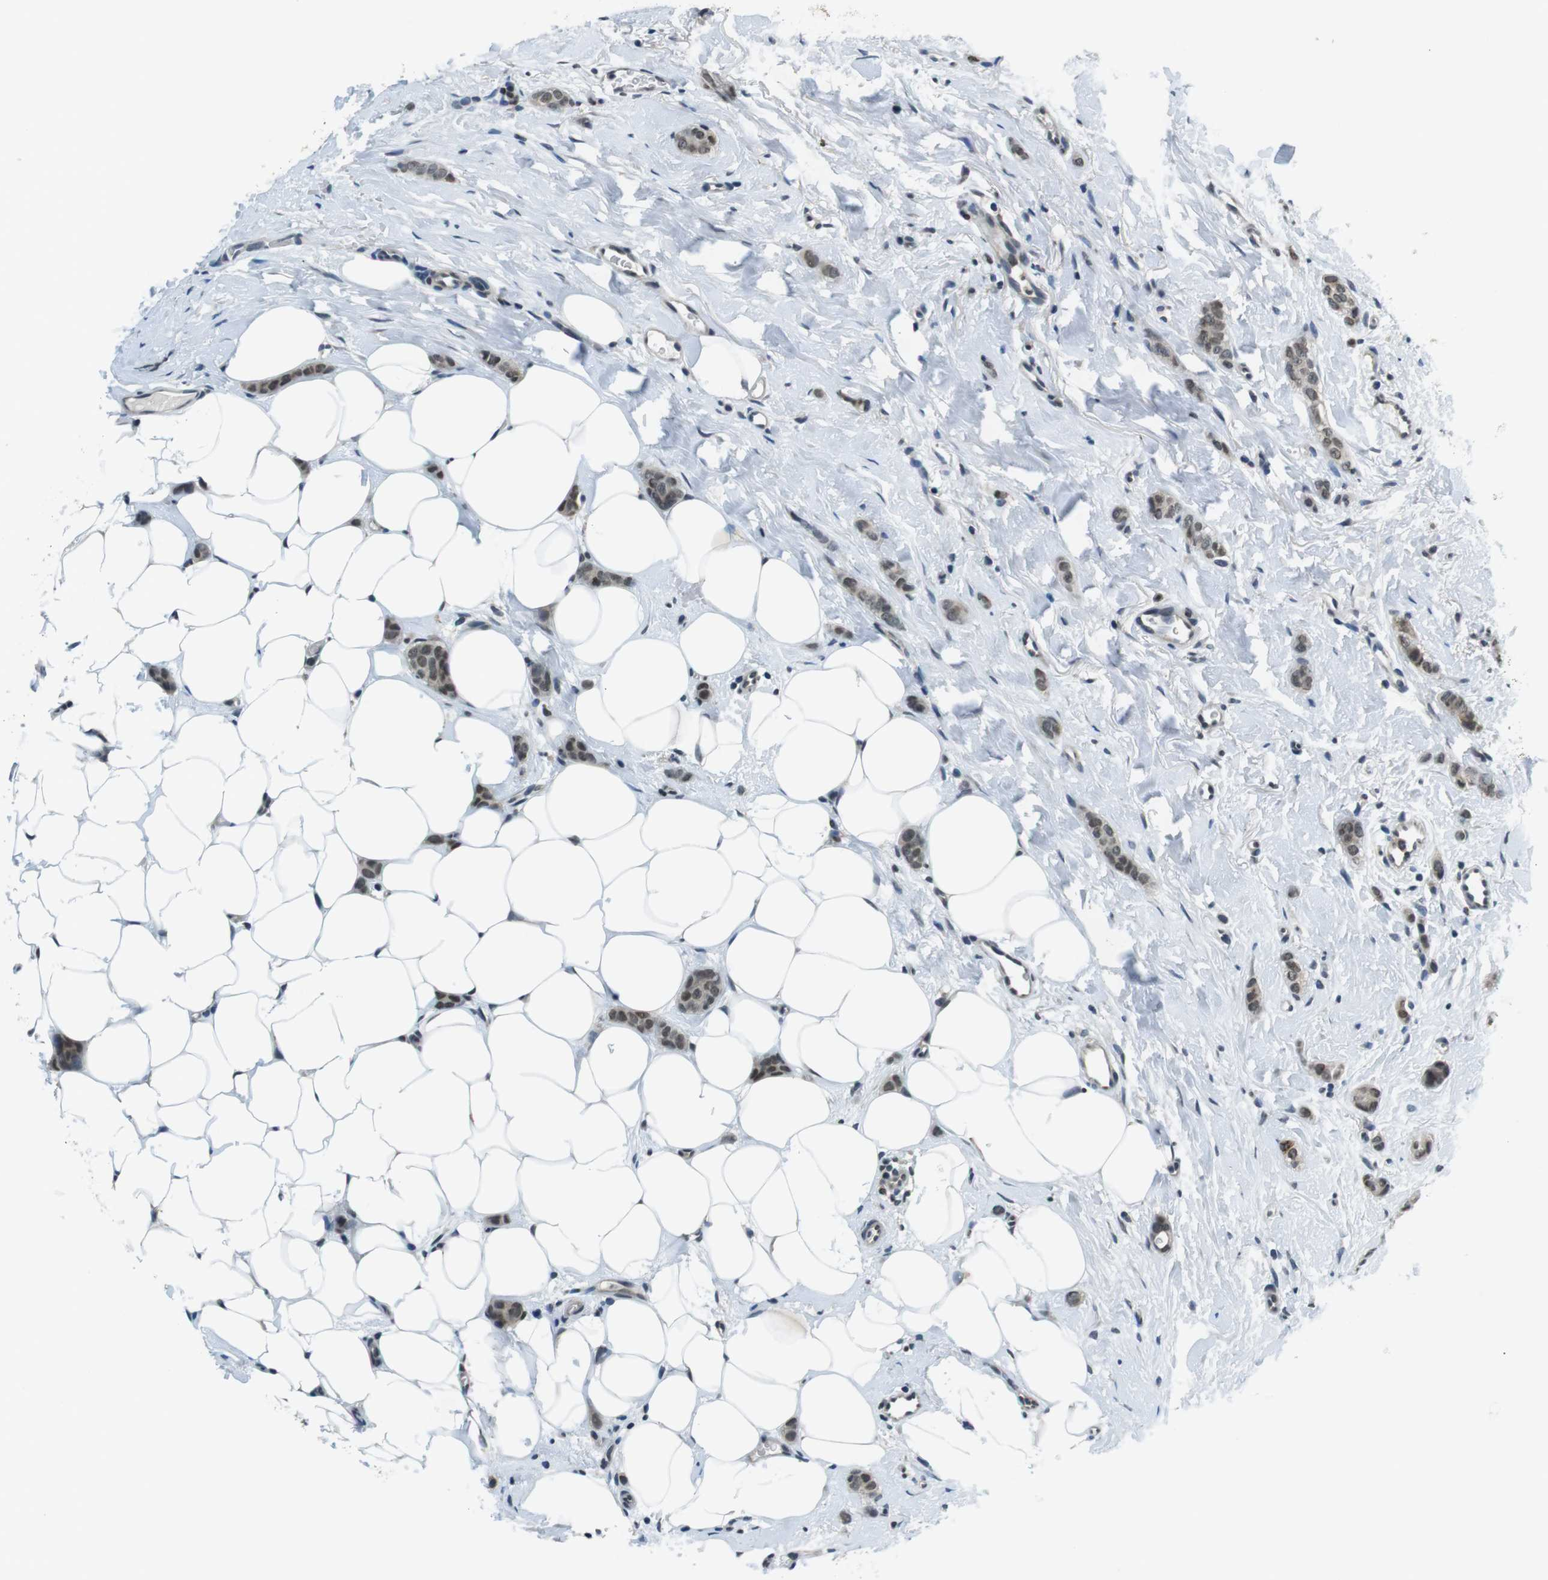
{"staining": {"intensity": "weak", "quantity": "<25%", "location": "nuclear"}, "tissue": "breast cancer", "cell_type": "Tumor cells", "image_type": "cancer", "snomed": [{"axis": "morphology", "description": "Lobular carcinoma"}, {"axis": "topography", "description": "Skin"}, {"axis": "topography", "description": "Breast"}], "caption": "Immunohistochemical staining of human breast lobular carcinoma exhibits no significant expression in tumor cells.", "gene": "NEK4", "patient": {"sex": "female", "age": 46}}